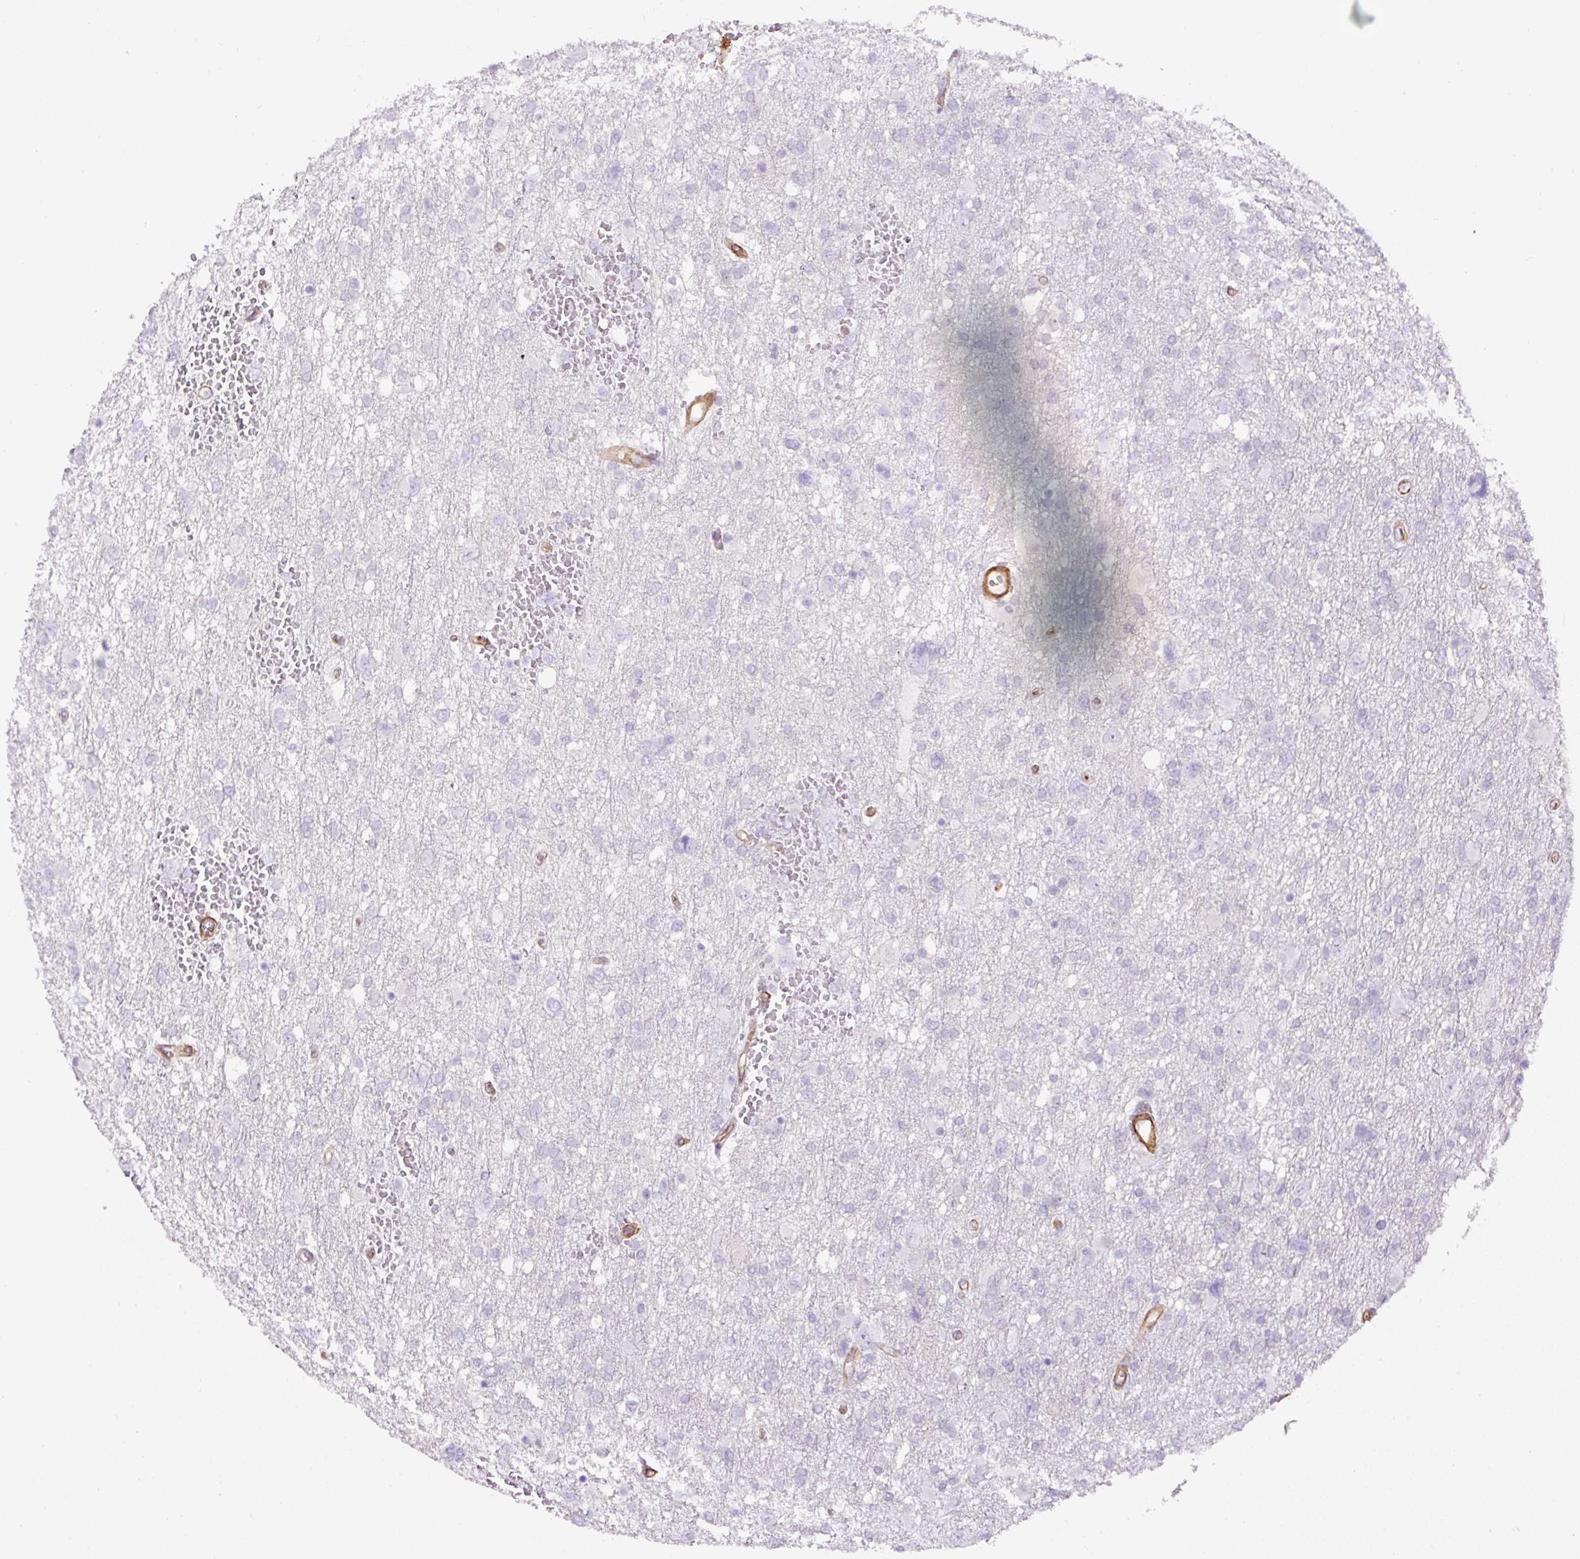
{"staining": {"intensity": "negative", "quantity": "none", "location": "none"}, "tissue": "glioma", "cell_type": "Tumor cells", "image_type": "cancer", "snomed": [{"axis": "morphology", "description": "Glioma, malignant, High grade"}, {"axis": "topography", "description": "Brain"}], "caption": "A high-resolution photomicrograph shows immunohistochemistry (IHC) staining of malignant glioma (high-grade), which exhibits no significant positivity in tumor cells.", "gene": "B3GALT5", "patient": {"sex": "male", "age": 61}}